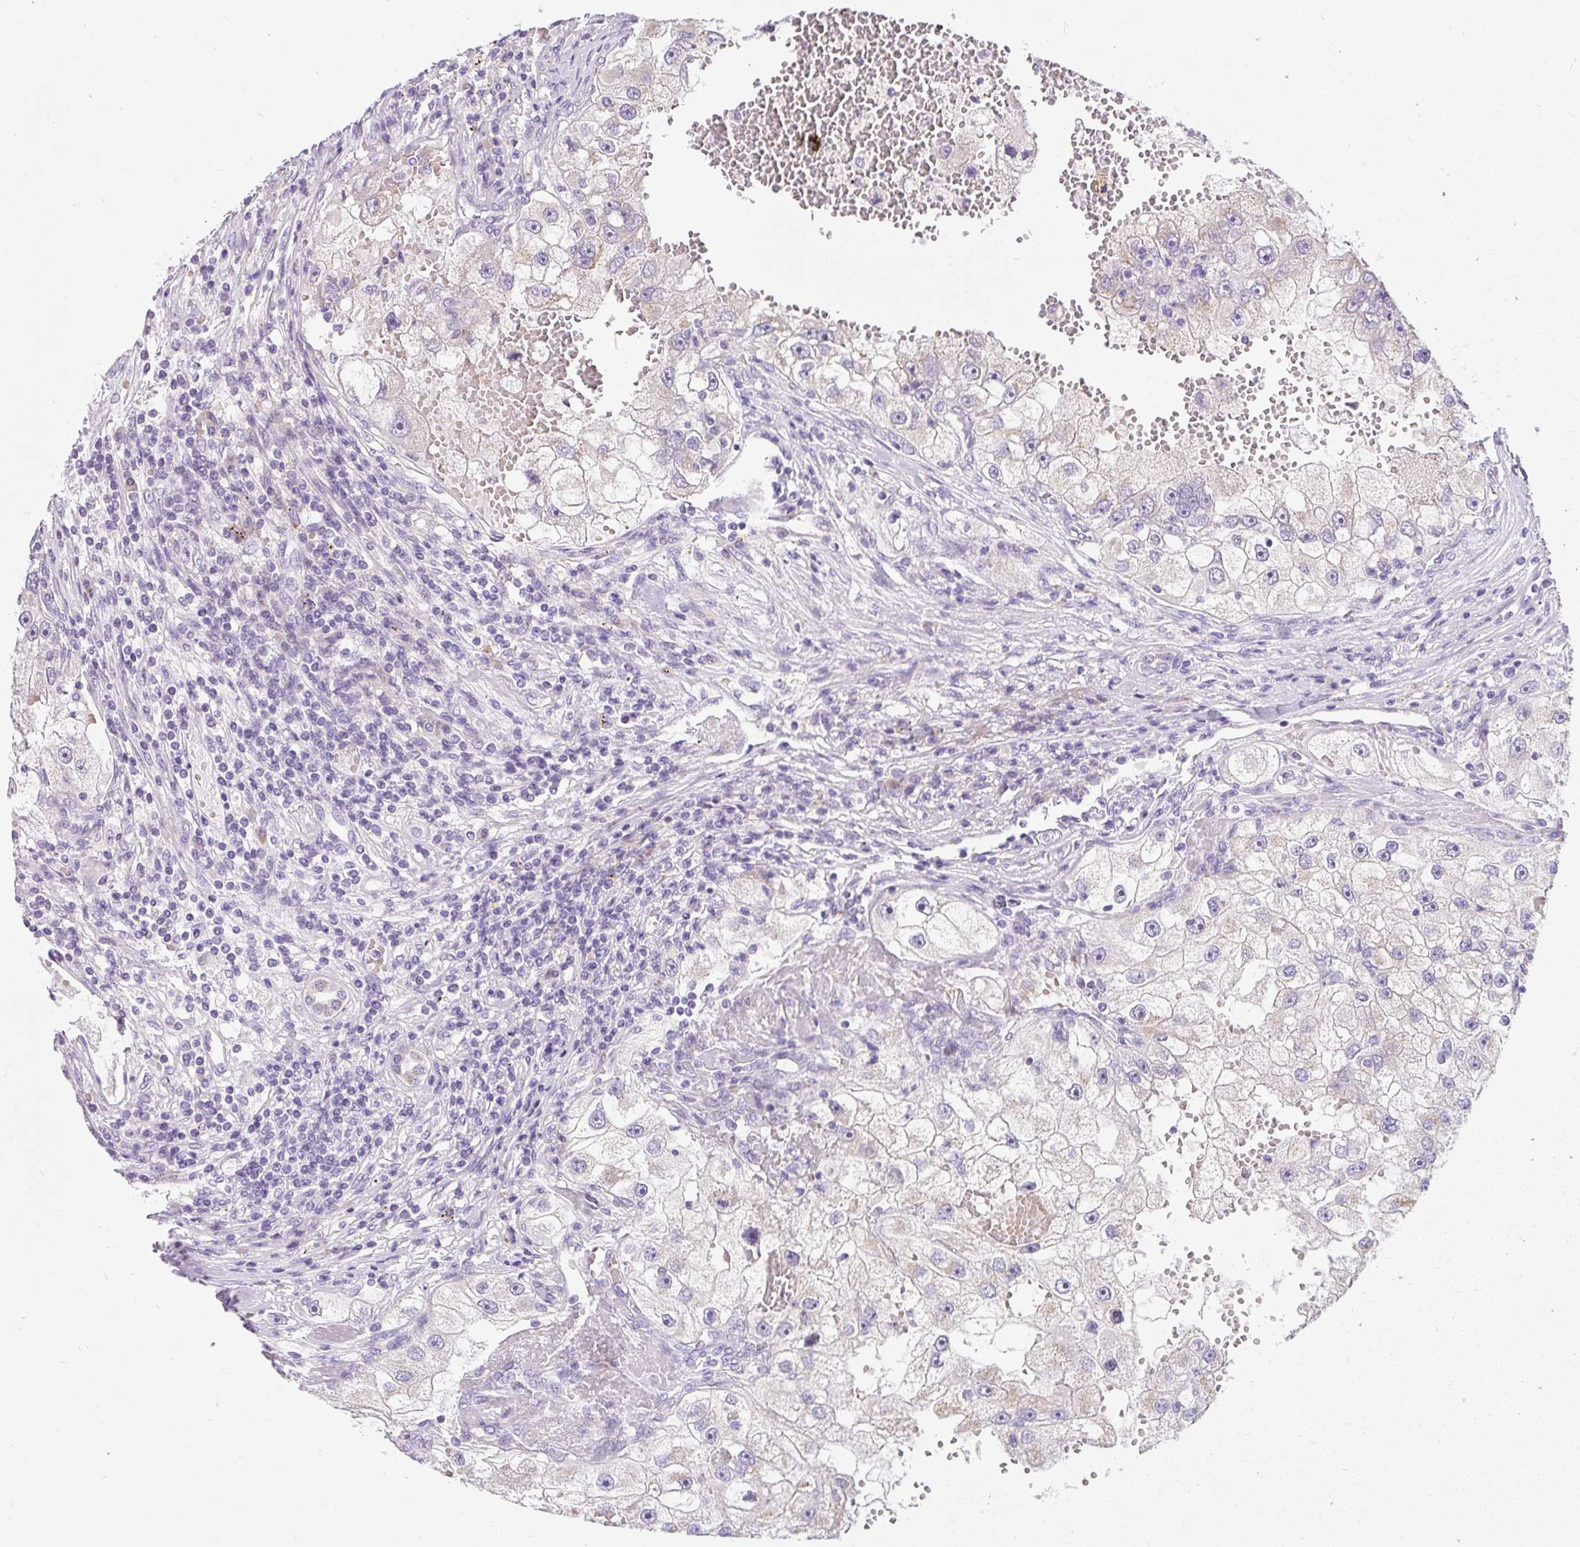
{"staining": {"intensity": "negative", "quantity": "none", "location": "none"}, "tissue": "renal cancer", "cell_type": "Tumor cells", "image_type": "cancer", "snomed": [{"axis": "morphology", "description": "Adenocarcinoma, NOS"}, {"axis": "topography", "description": "Kidney"}], "caption": "Immunohistochemistry (IHC) of human renal cancer demonstrates no positivity in tumor cells. The staining is performed using DAB (3,3'-diaminobenzidine) brown chromogen with nuclei counter-stained in using hematoxylin.", "gene": "DTX4", "patient": {"sex": "male", "age": 63}}